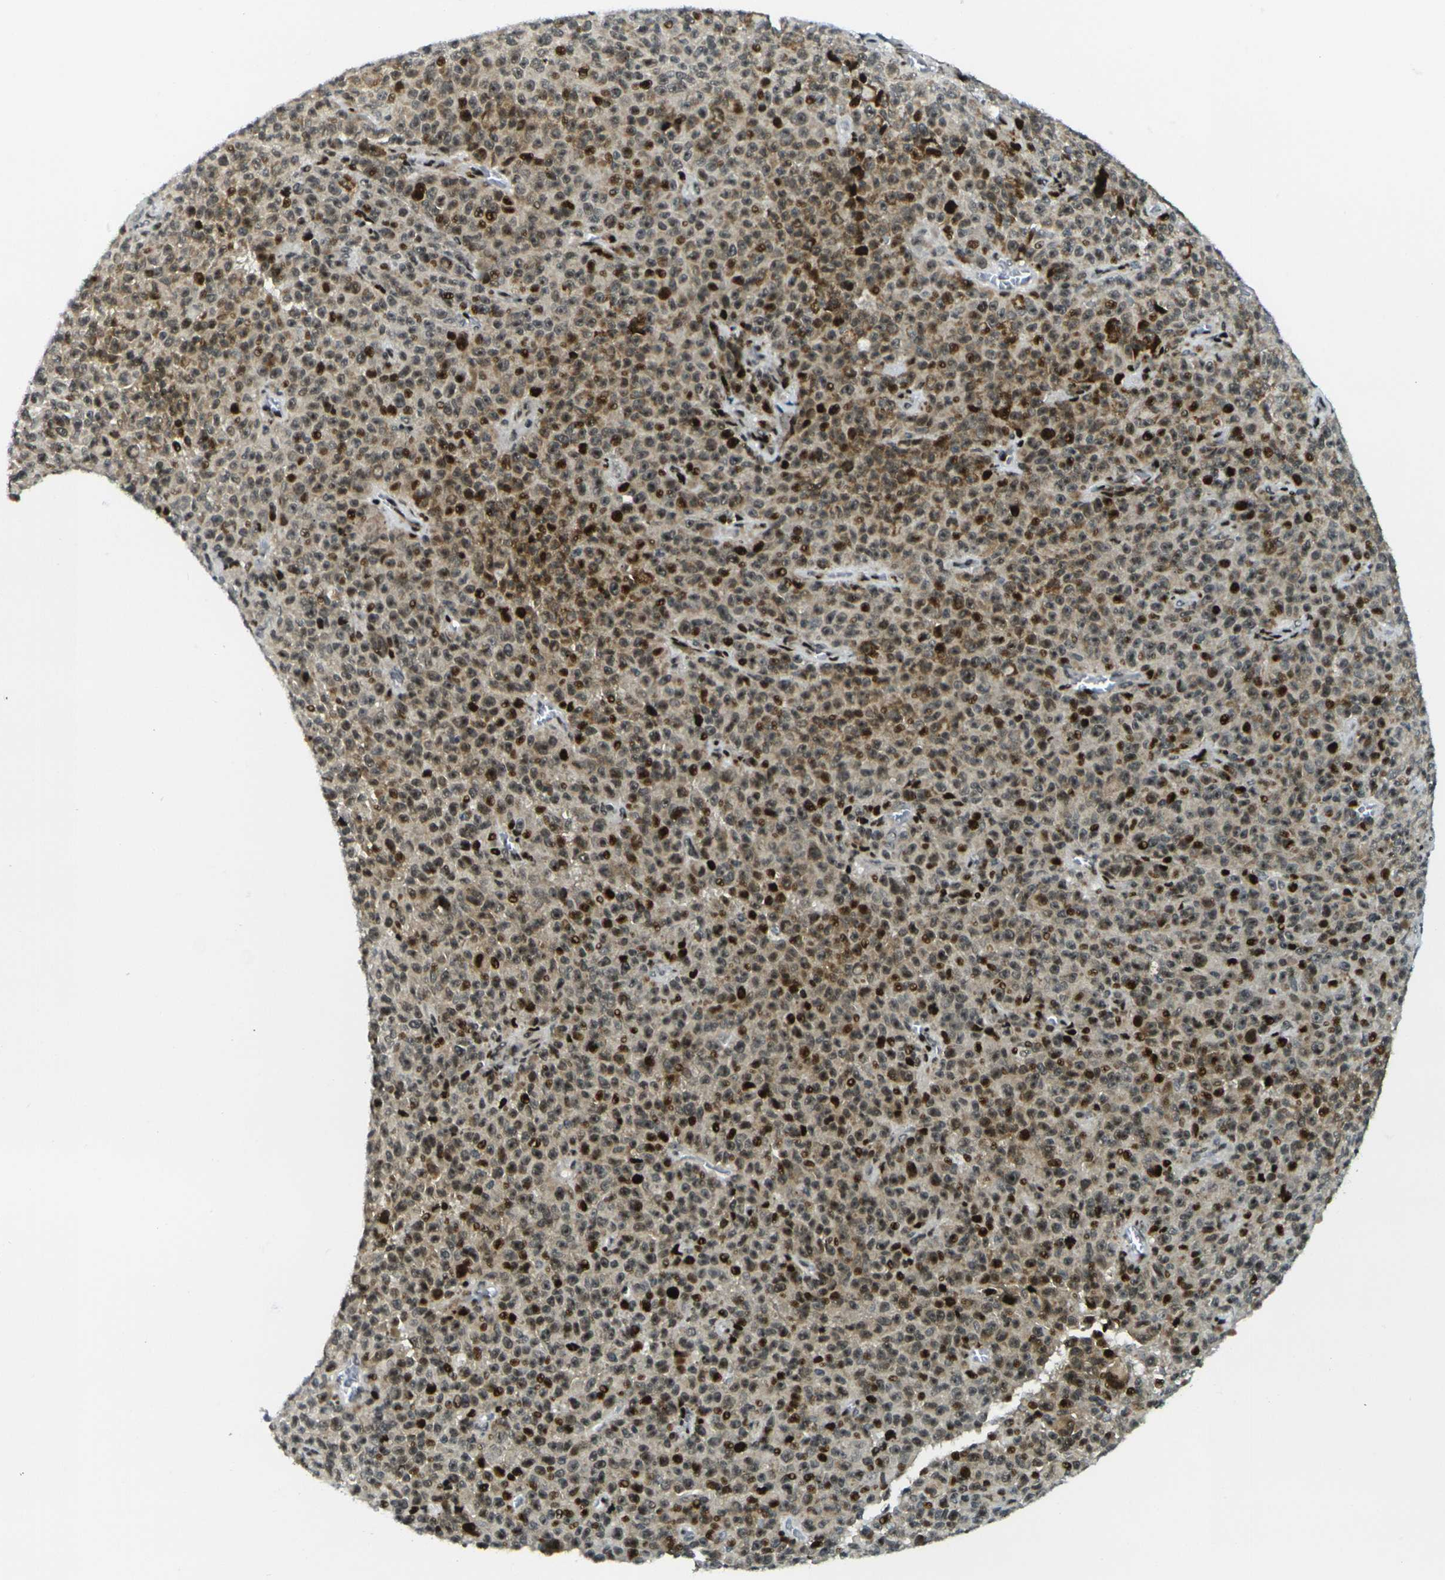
{"staining": {"intensity": "moderate", "quantity": ">75%", "location": "cytoplasmic/membranous,nuclear"}, "tissue": "melanoma", "cell_type": "Tumor cells", "image_type": "cancer", "snomed": [{"axis": "morphology", "description": "Malignant melanoma, NOS"}, {"axis": "topography", "description": "Skin"}], "caption": "Melanoma stained with IHC reveals moderate cytoplasmic/membranous and nuclear expression in approximately >75% of tumor cells.", "gene": "H3-3A", "patient": {"sex": "female", "age": 82}}